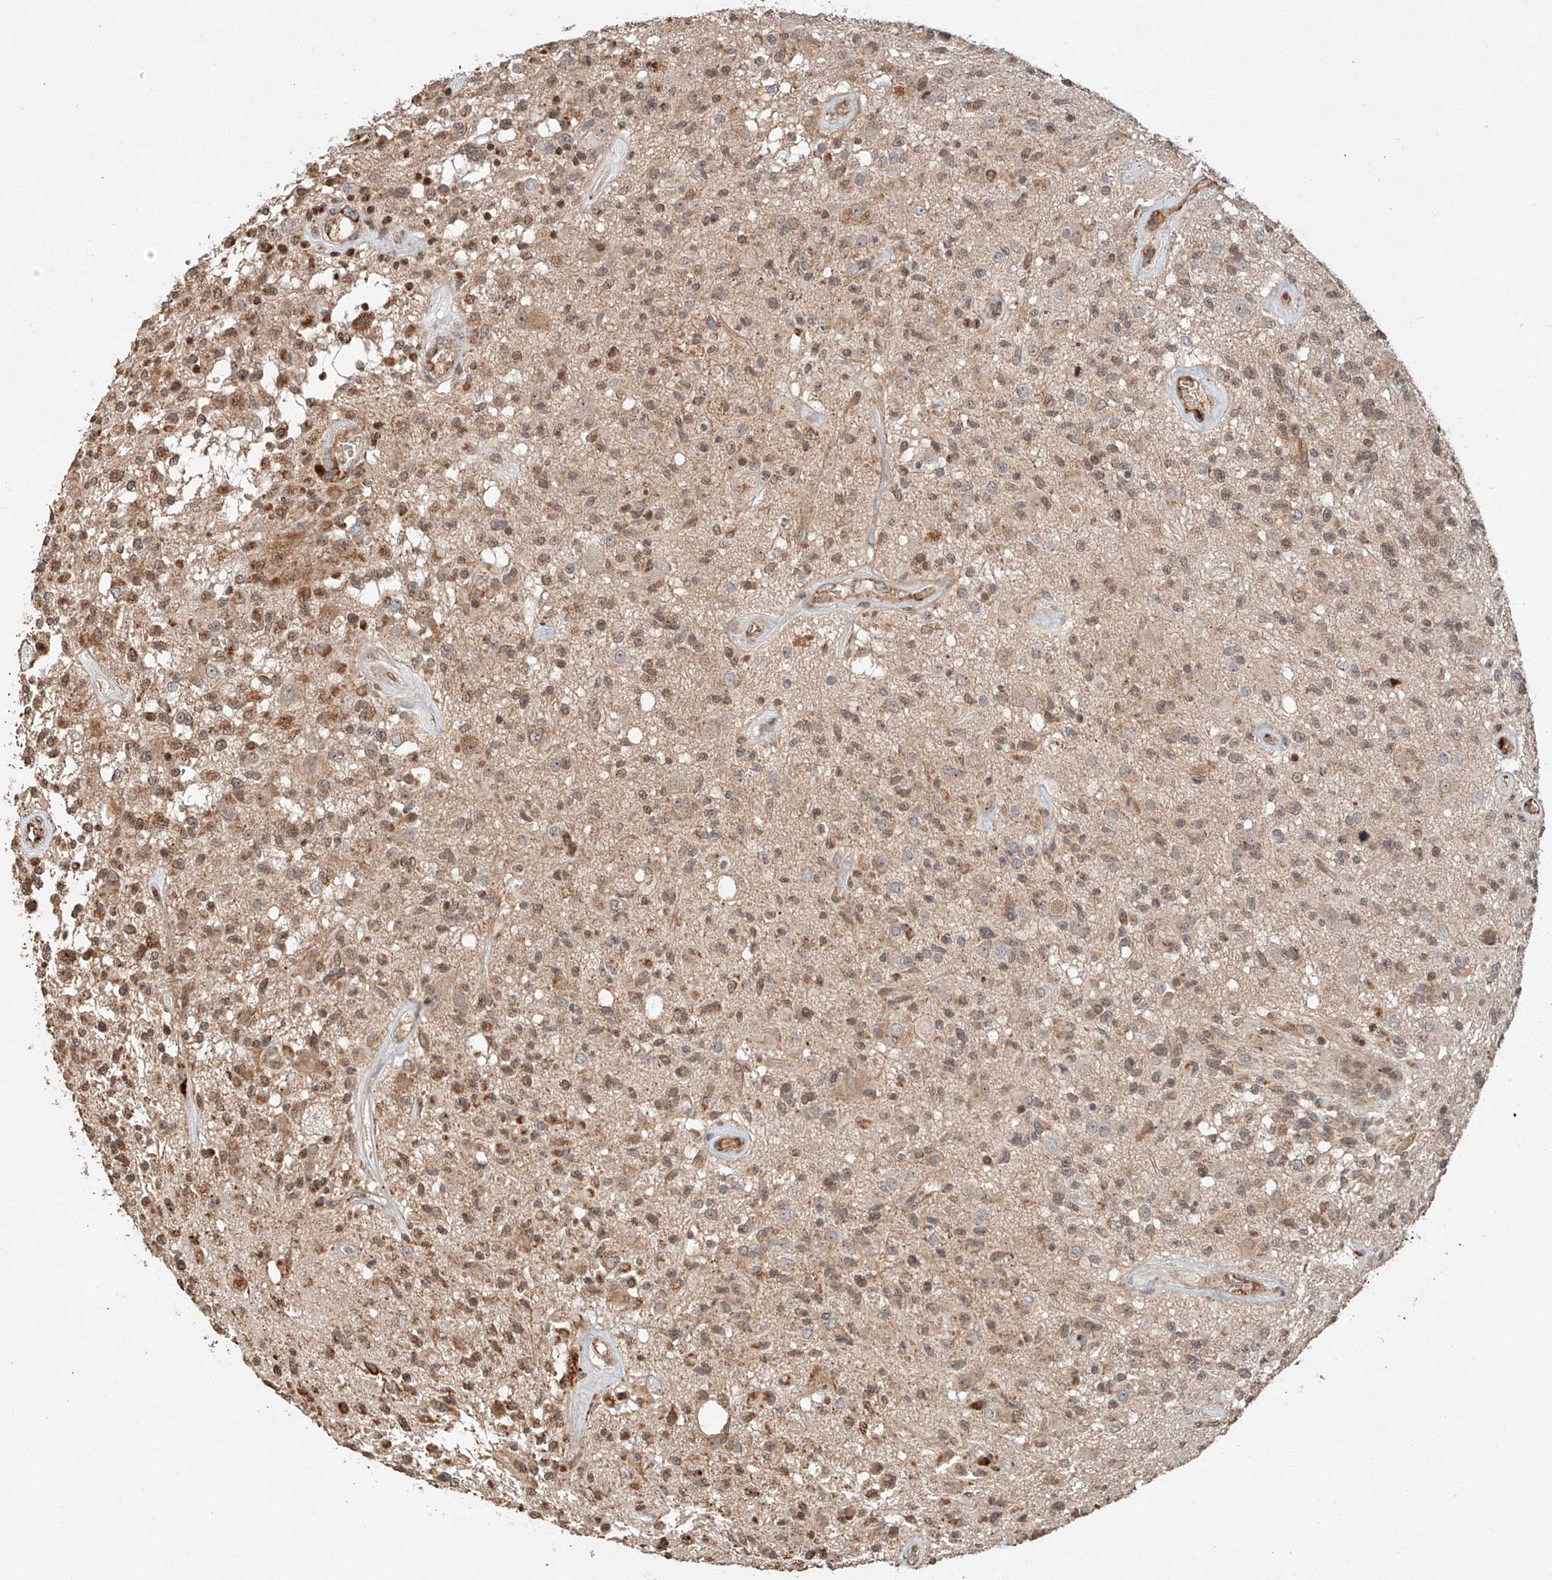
{"staining": {"intensity": "moderate", "quantity": "25%-75%", "location": "cytoplasmic/membranous,nuclear"}, "tissue": "glioma", "cell_type": "Tumor cells", "image_type": "cancer", "snomed": [{"axis": "morphology", "description": "Glioma, malignant, High grade"}, {"axis": "morphology", "description": "Glioblastoma, NOS"}, {"axis": "topography", "description": "Brain"}], "caption": "Immunohistochemistry of human glioblastoma reveals medium levels of moderate cytoplasmic/membranous and nuclear positivity in approximately 25%-75% of tumor cells.", "gene": "ARHGAP33", "patient": {"sex": "male", "age": 60}}